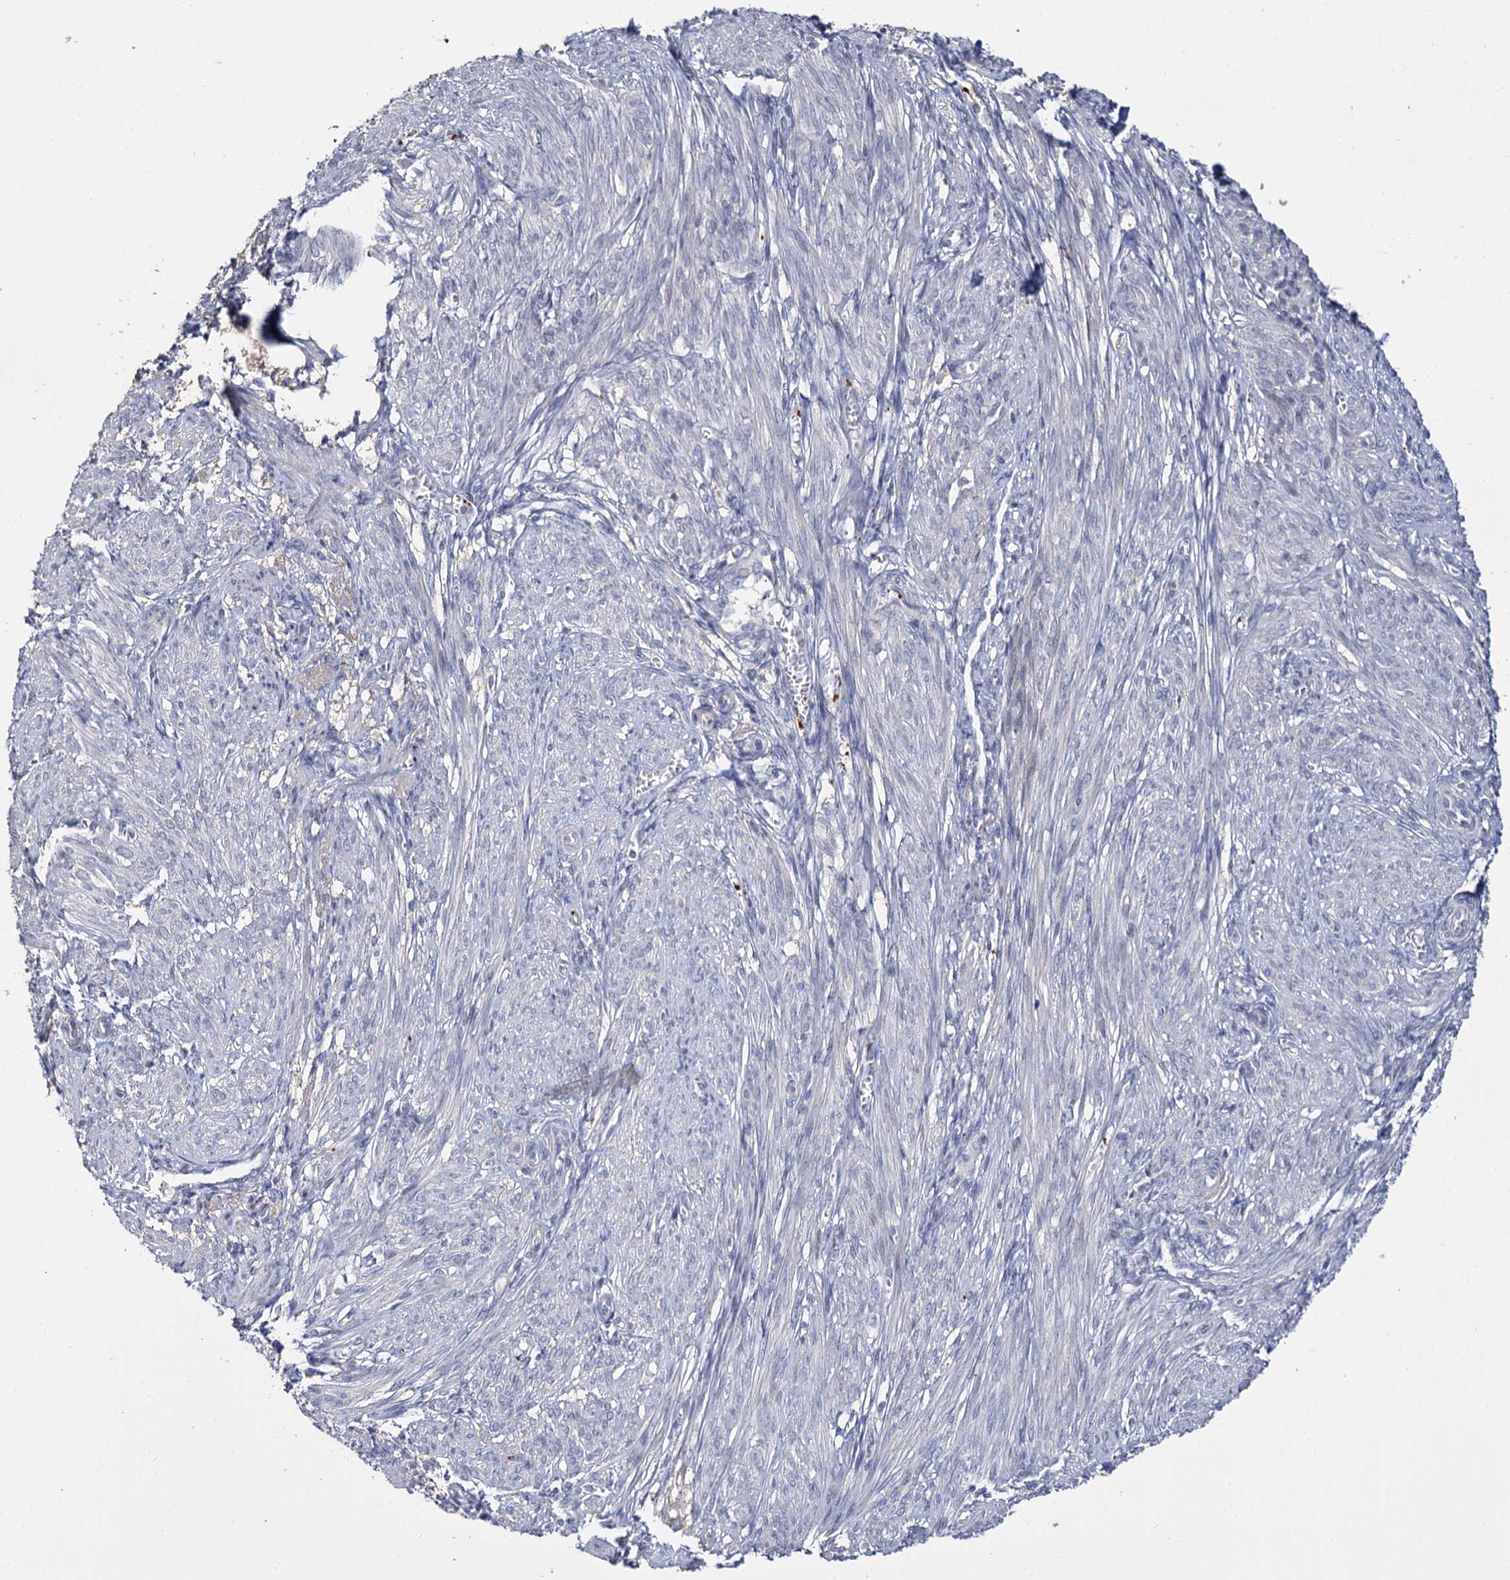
{"staining": {"intensity": "negative", "quantity": "none", "location": "none"}, "tissue": "smooth muscle", "cell_type": "Smooth muscle cells", "image_type": "normal", "snomed": [{"axis": "morphology", "description": "Normal tissue, NOS"}, {"axis": "topography", "description": "Smooth muscle"}], "caption": "Immunohistochemistry histopathology image of normal smooth muscle: smooth muscle stained with DAB demonstrates no significant protein expression in smooth muscle cells. (DAB immunohistochemistry with hematoxylin counter stain).", "gene": "DNAH6", "patient": {"sex": "female", "age": 39}}